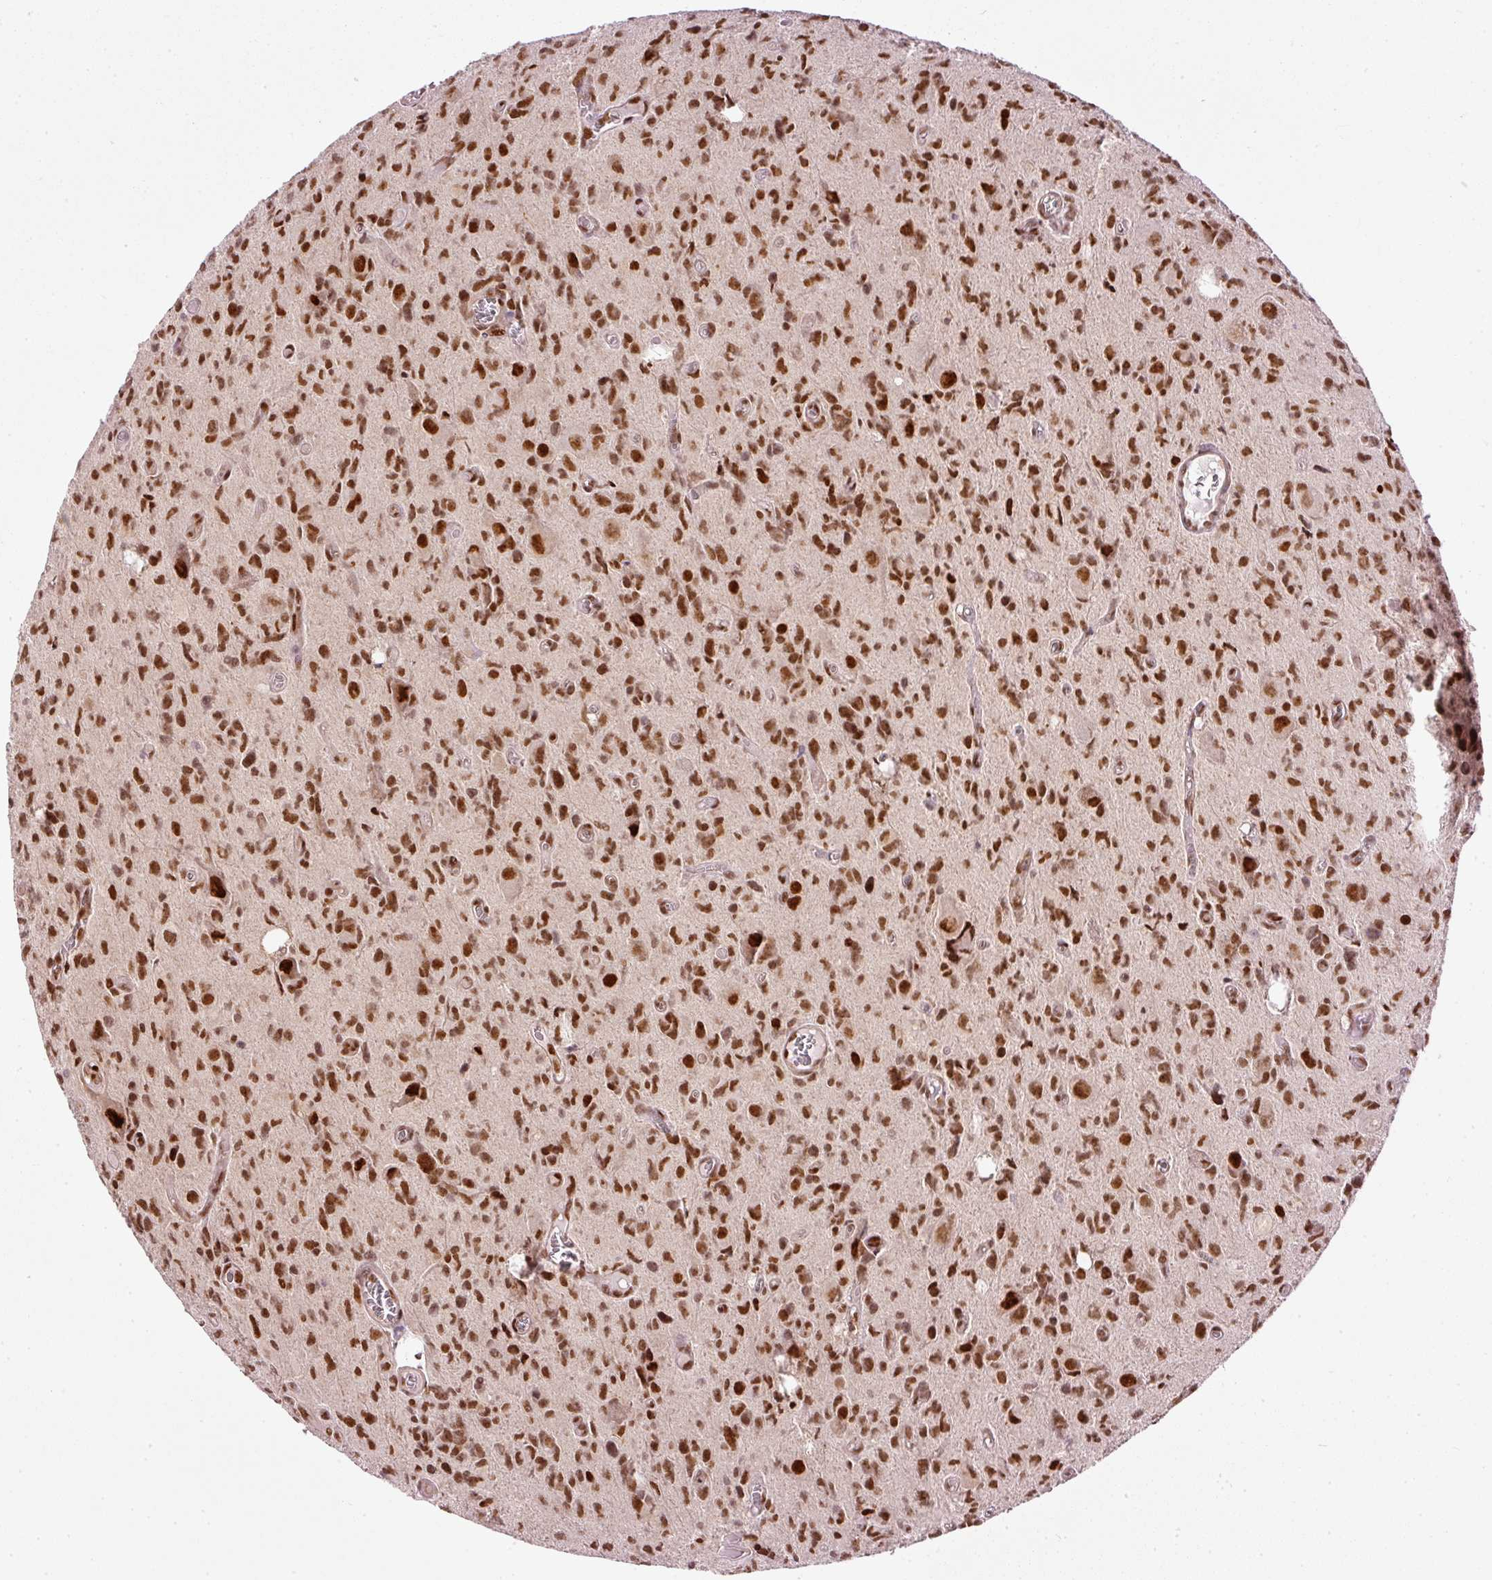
{"staining": {"intensity": "strong", "quantity": ">75%", "location": "nuclear"}, "tissue": "glioma", "cell_type": "Tumor cells", "image_type": "cancer", "snomed": [{"axis": "morphology", "description": "Glioma, malignant, High grade"}, {"axis": "topography", "description": "Brain"}], "caption": "Immunohistochemical staining of glioma reveals high levels of strong nuclear protein staining in about >75% of tumor cells.", "gene": "ZNF778", "patient": {"sex": "male", "age": 76}}